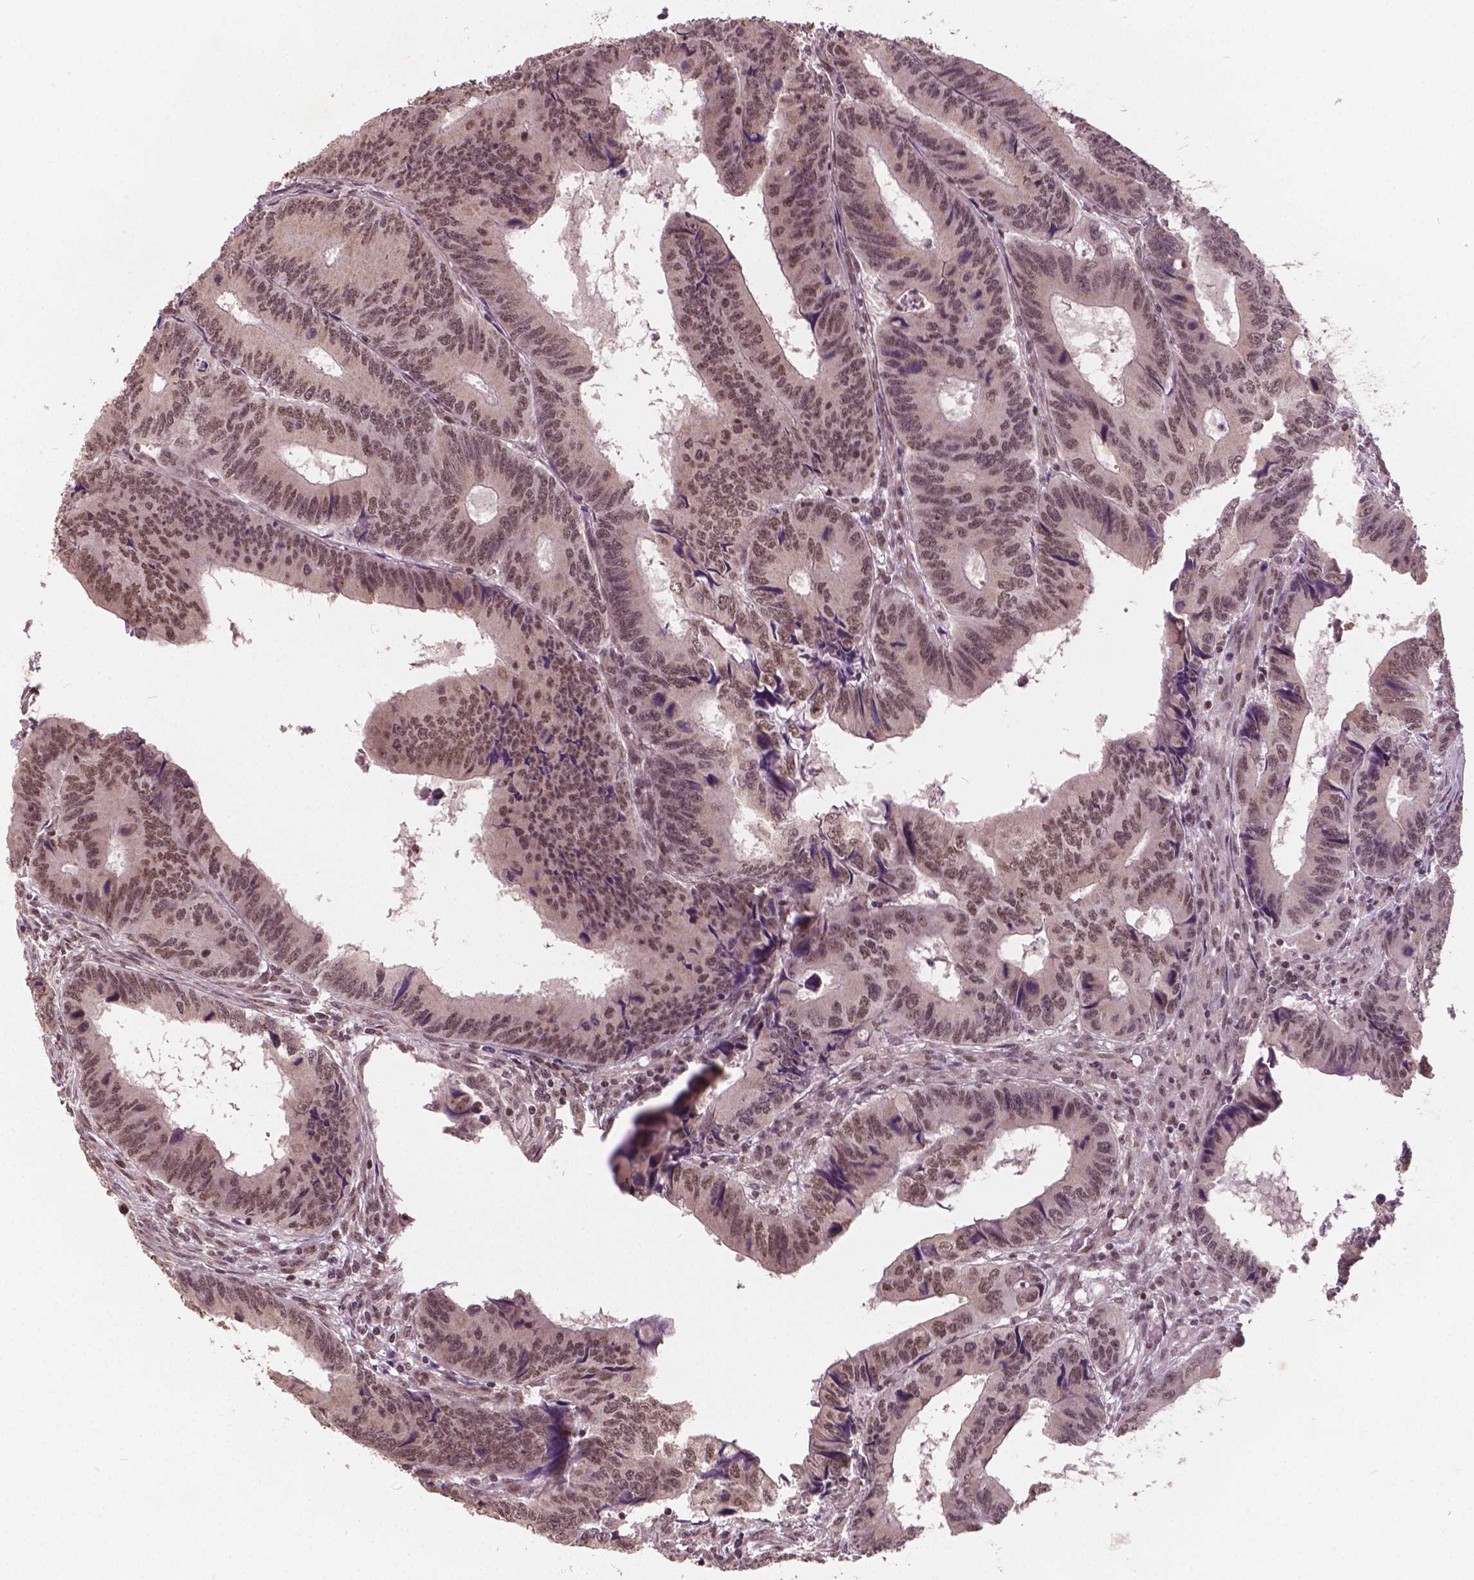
{"staining": {"intensity": "moderate", "quantity": "25%-75%", "location": "nuclear"}, "tissue": "colorectal cancer", "cell_type": "Tumor cells", "image_type": "cancer", "snomed": [{"axis": "morphology", "description": "Adenocarcinoma, NOS"}, {"axis": "topography", "description": "Colon"}], "caption": "A medium amount of moderate nuclear positivity is seen in about 25%-75% of tumor cells in colorectal adenocarcinoma tissue.", "gene": "GPS2", "patient": {"sex": "male", "age": 53}}